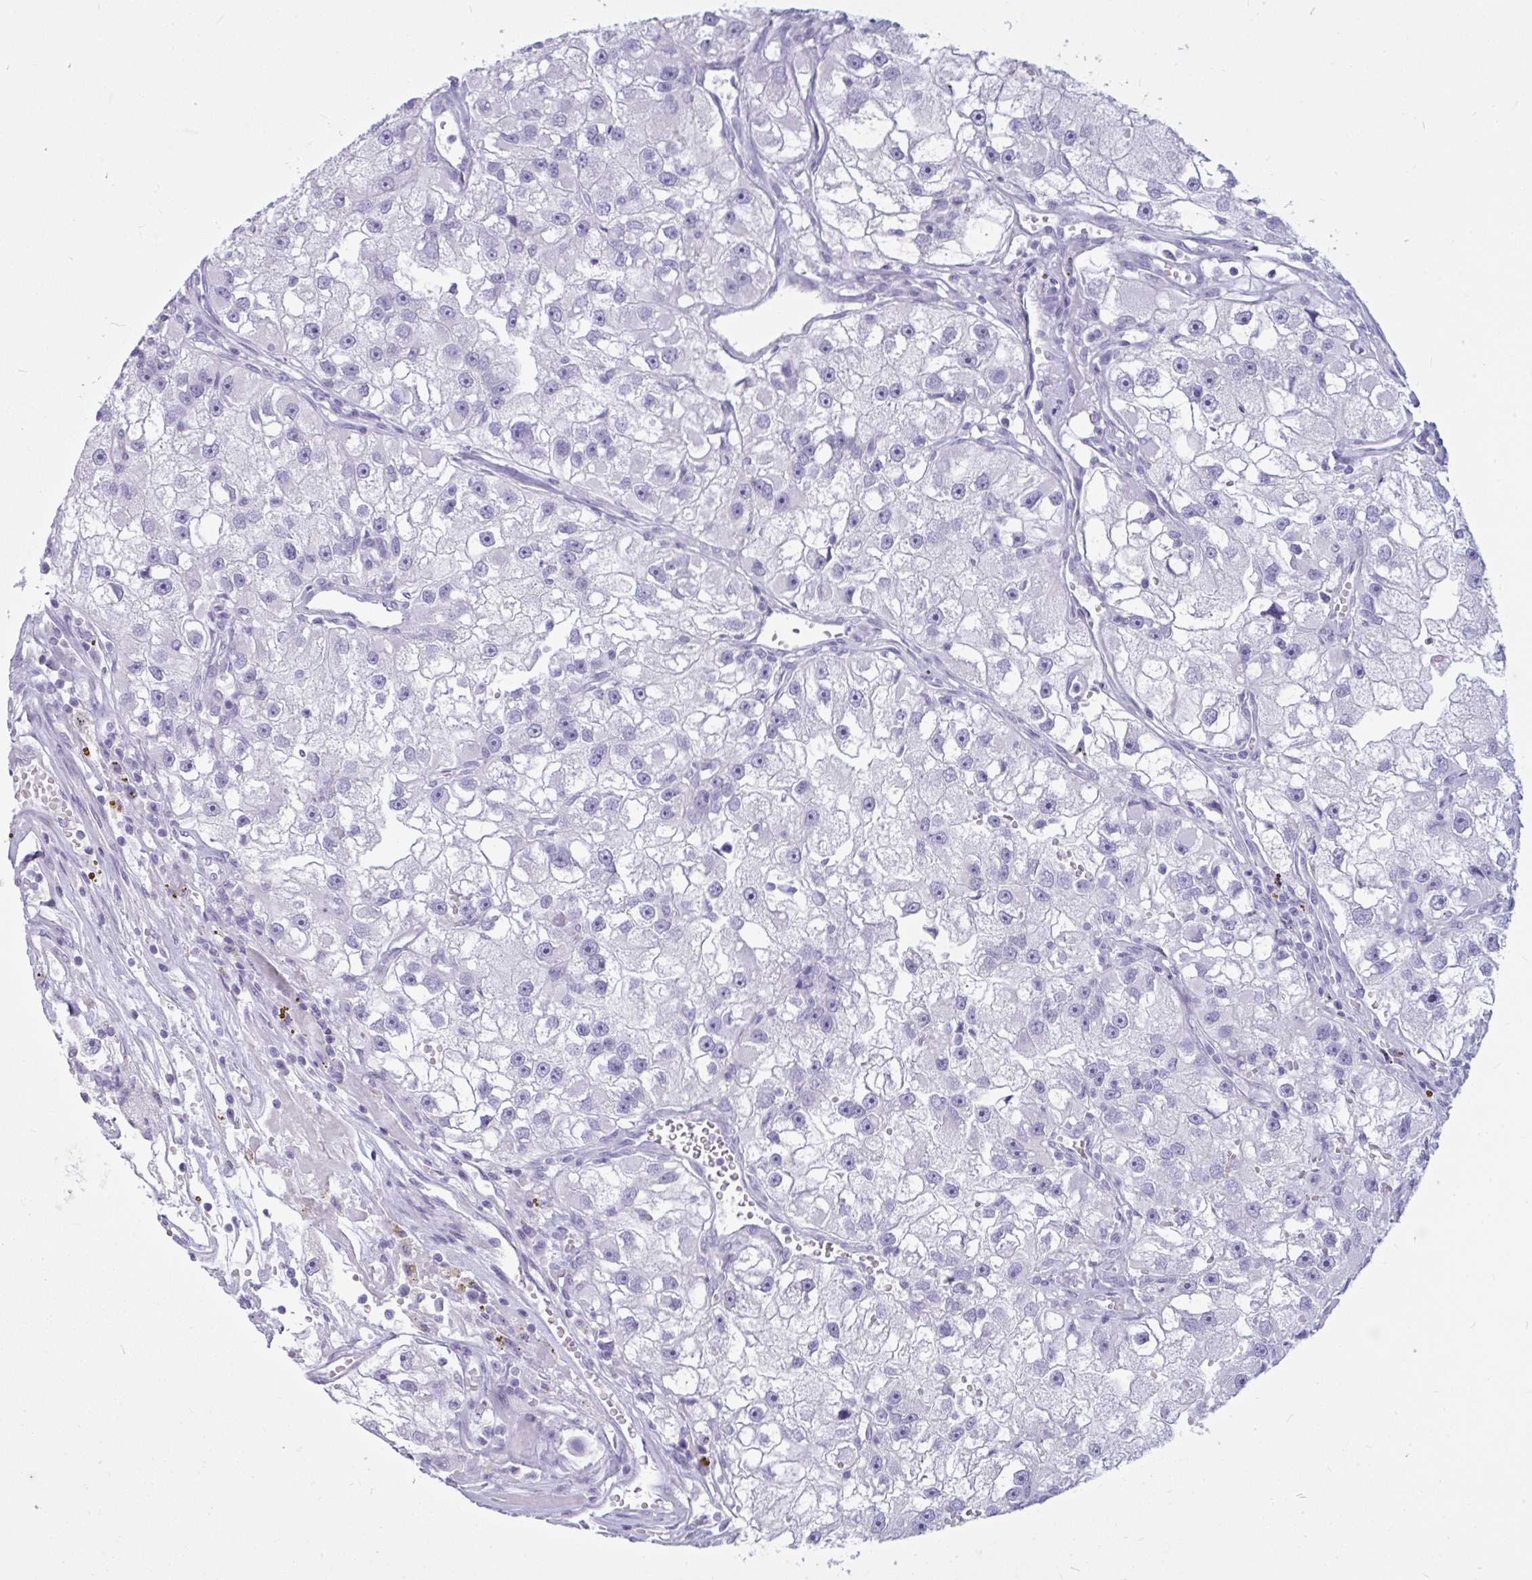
{"staining": {"intensity": "negative", "quantity": "none", "location": "none"}, "tissue": "renal cancer", "cell_type": "Tumor cells", "image_type": "cancer", "snomed": [{"axis": "morphology", "description": "Adenocarcinoma, NOS"}, {"axis": "topography", "description": "Kidney"}], "caption": "Human renal adenocarcinoma stained for a protein using immunohistochemistry (IHC) reveals no positivity in tumor cells.", "gene": "BBS10", "patient": {"sex": "male", "age": 63}}